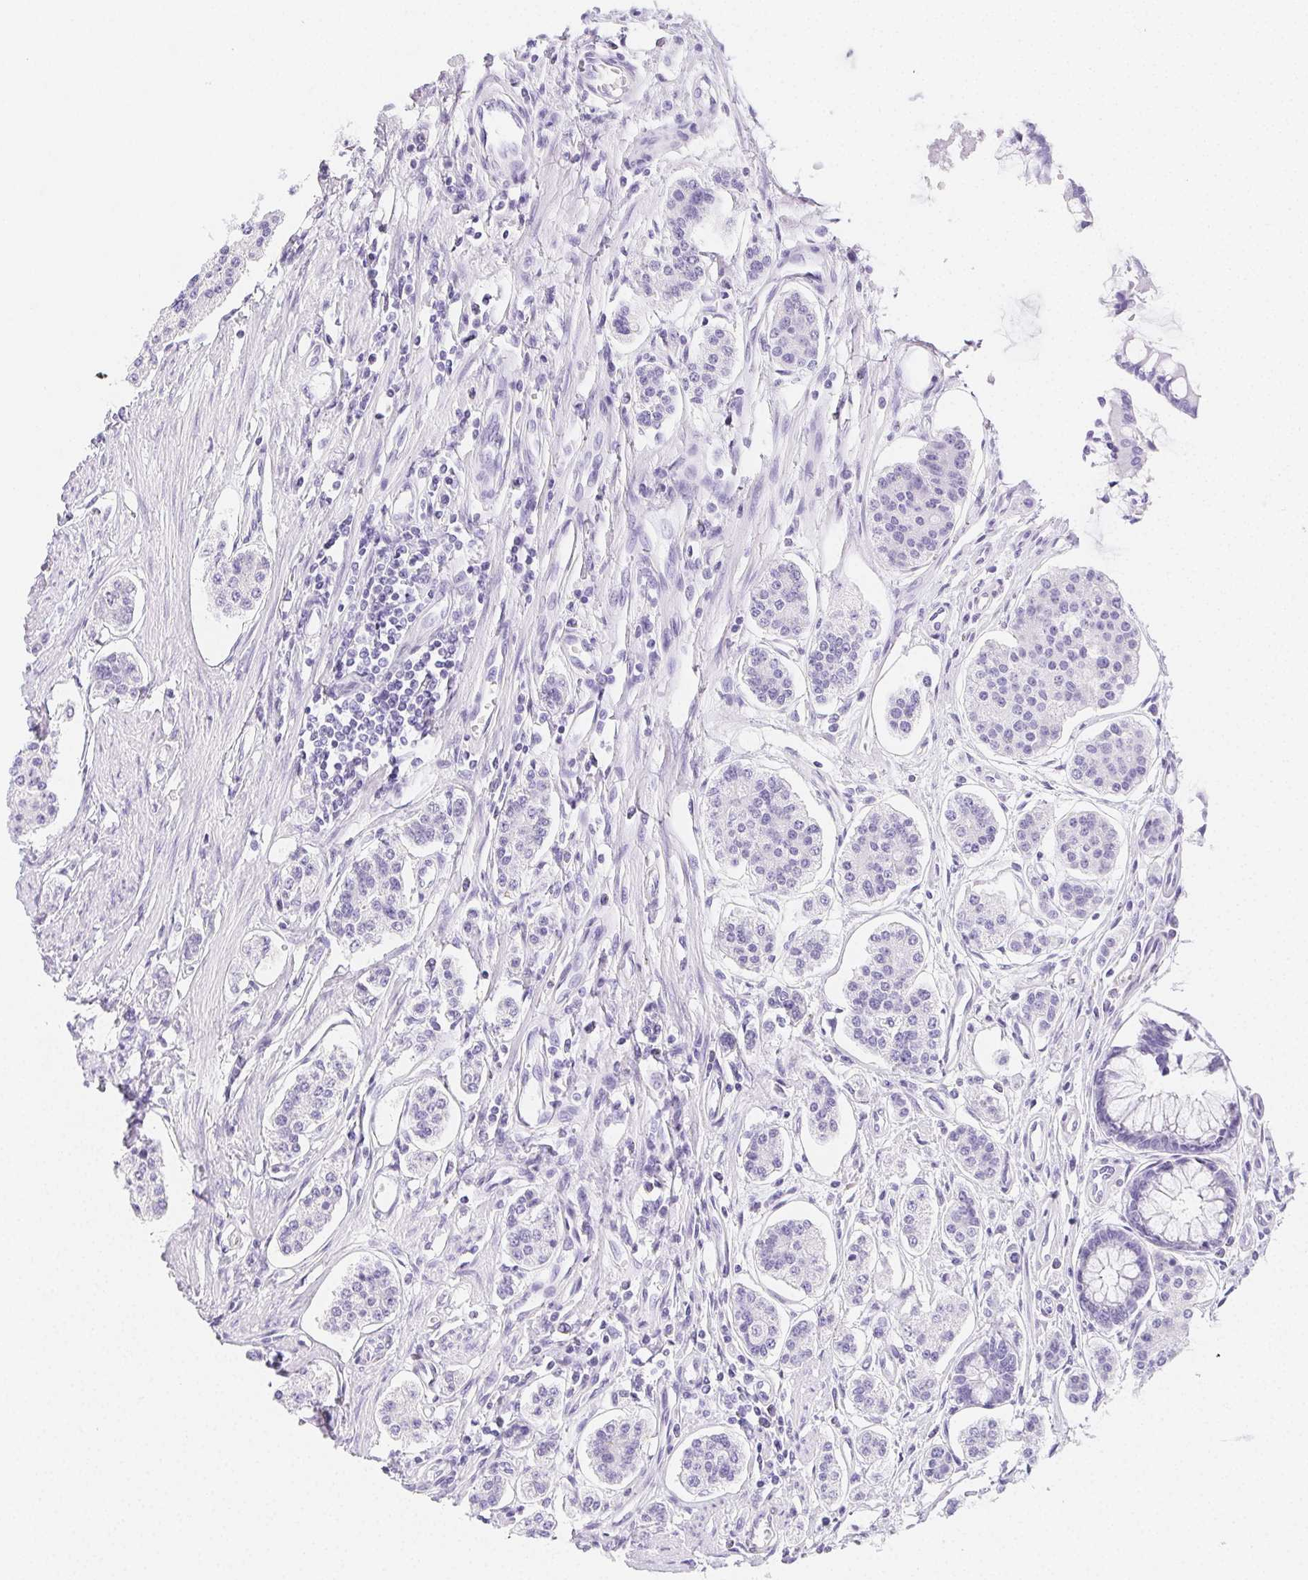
{"staining": {"intensity": "negative", "quantity": "none", "location": "none"}, "tissue": "carcinoid", "cell_type": "Tumor cells", "image_type": "cancer", "snomed": [{"axis": "morphology", "description": "Carcinoid, malignant, NOS"}, {"axis": "topography", "description": "Small intestine"}], "caption": "Tumor cells show no significant staining in malignant carcinoid.", "gene": "HRC", "patient": {"sex": "female", "age": 65}}